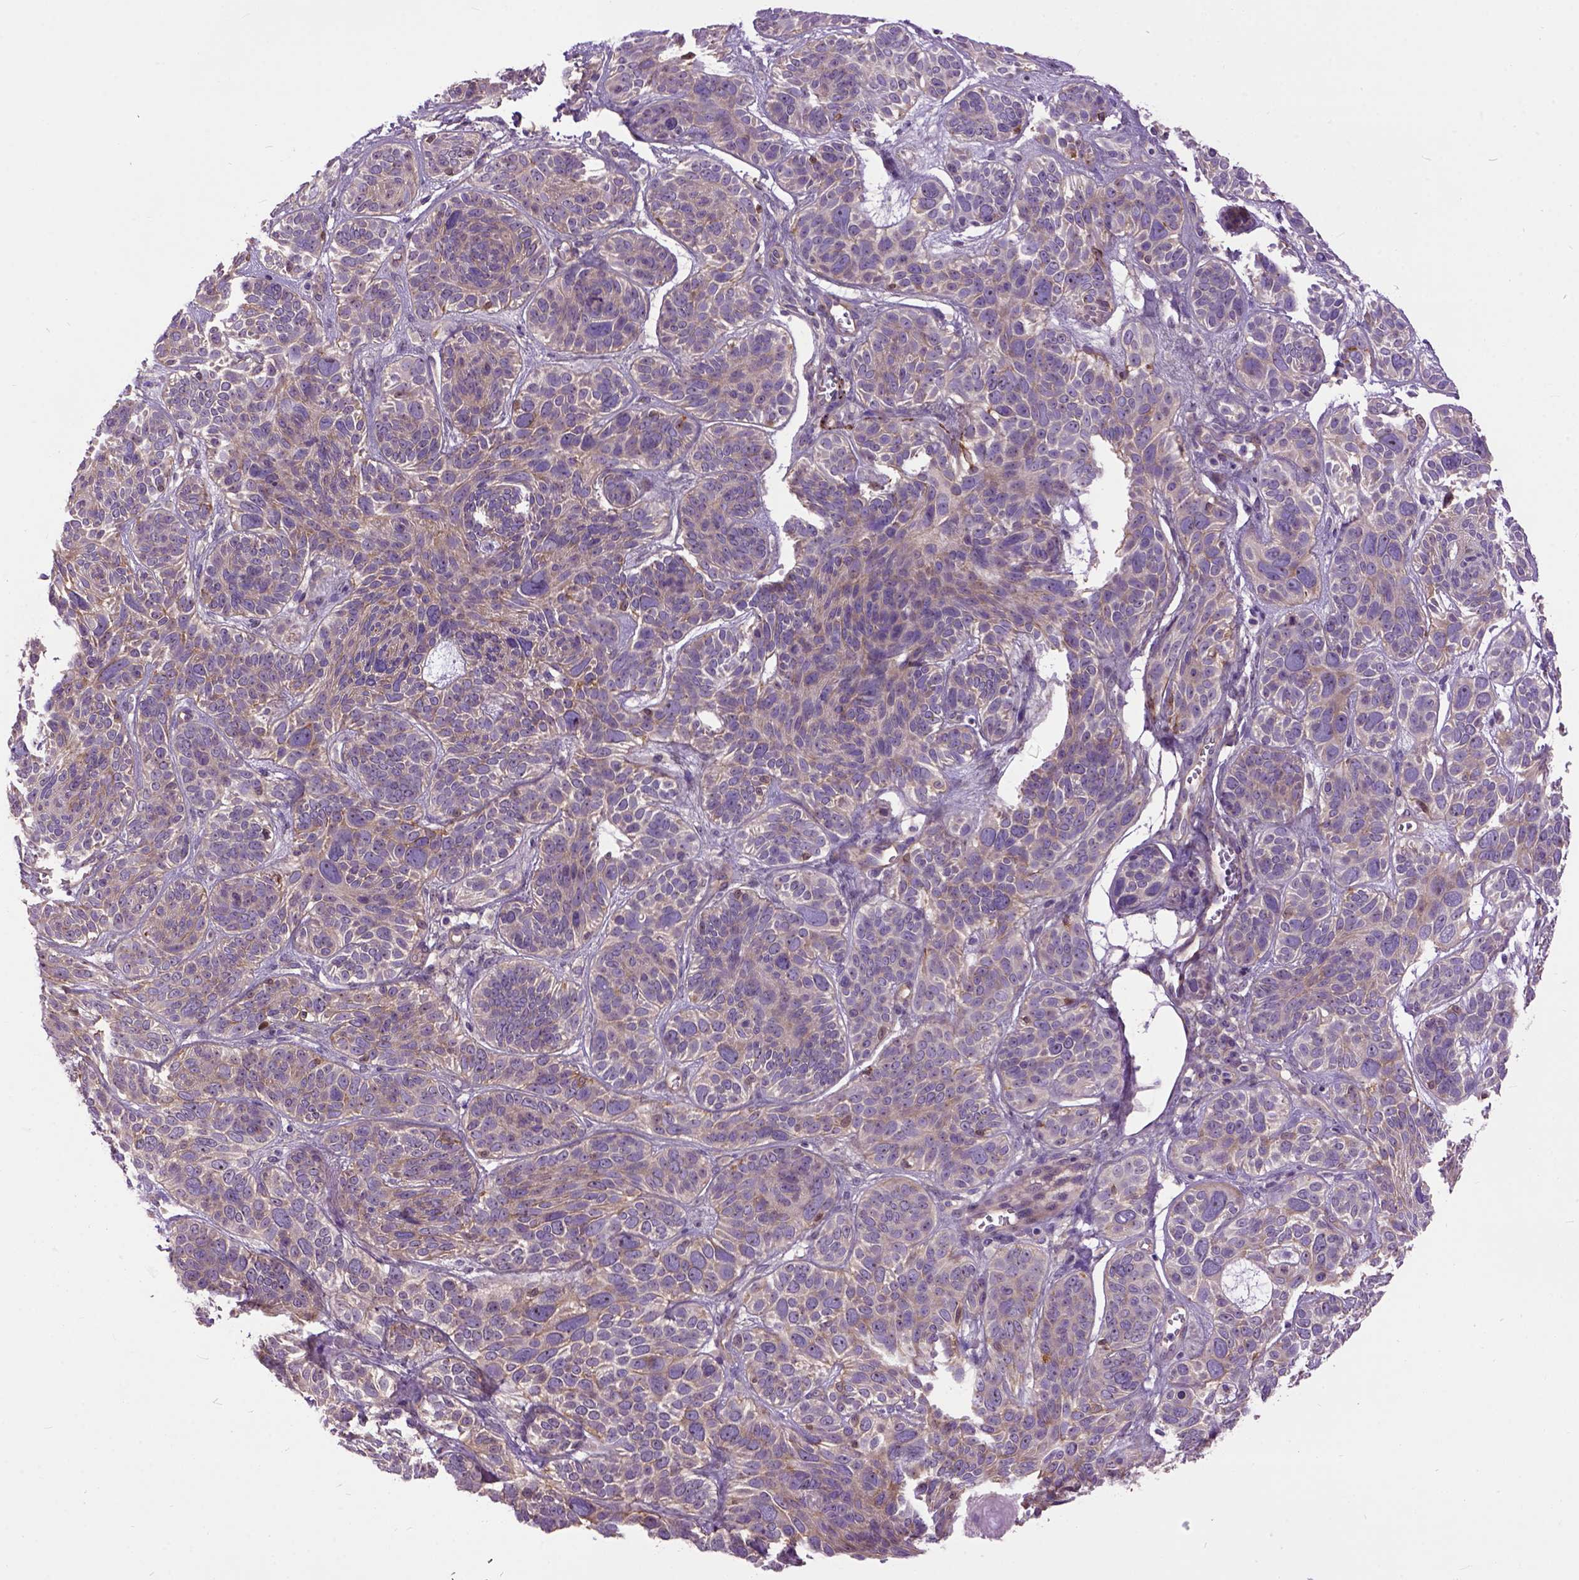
{"staining": {"intensity": "moderate", "quantity": ">75%", "location": "cytoplasmic/membranous"}, "tissue": "skin cancer", "cell_type": "Tumor cells", "image_type": "cancer", "snomed": [{"axis": "morphology", "description": "Basal cell carcinoma"}, {"axis": "topography", "description": "Skin"}, {"axis": "topography", "description": "Skin of face"}], "caption": "The image exhibits immunohistochemical staining of skin cancer. There is moderate cytoplasmic/membranous staining is present in about >75% of tumor cells. The protein is stained brown, and the nuclei are stained in blue (DAB IHC with brightfield microscopy, high magnification).", "gene": "MAPT", "patient": {"sex": "male", "age": 73}}